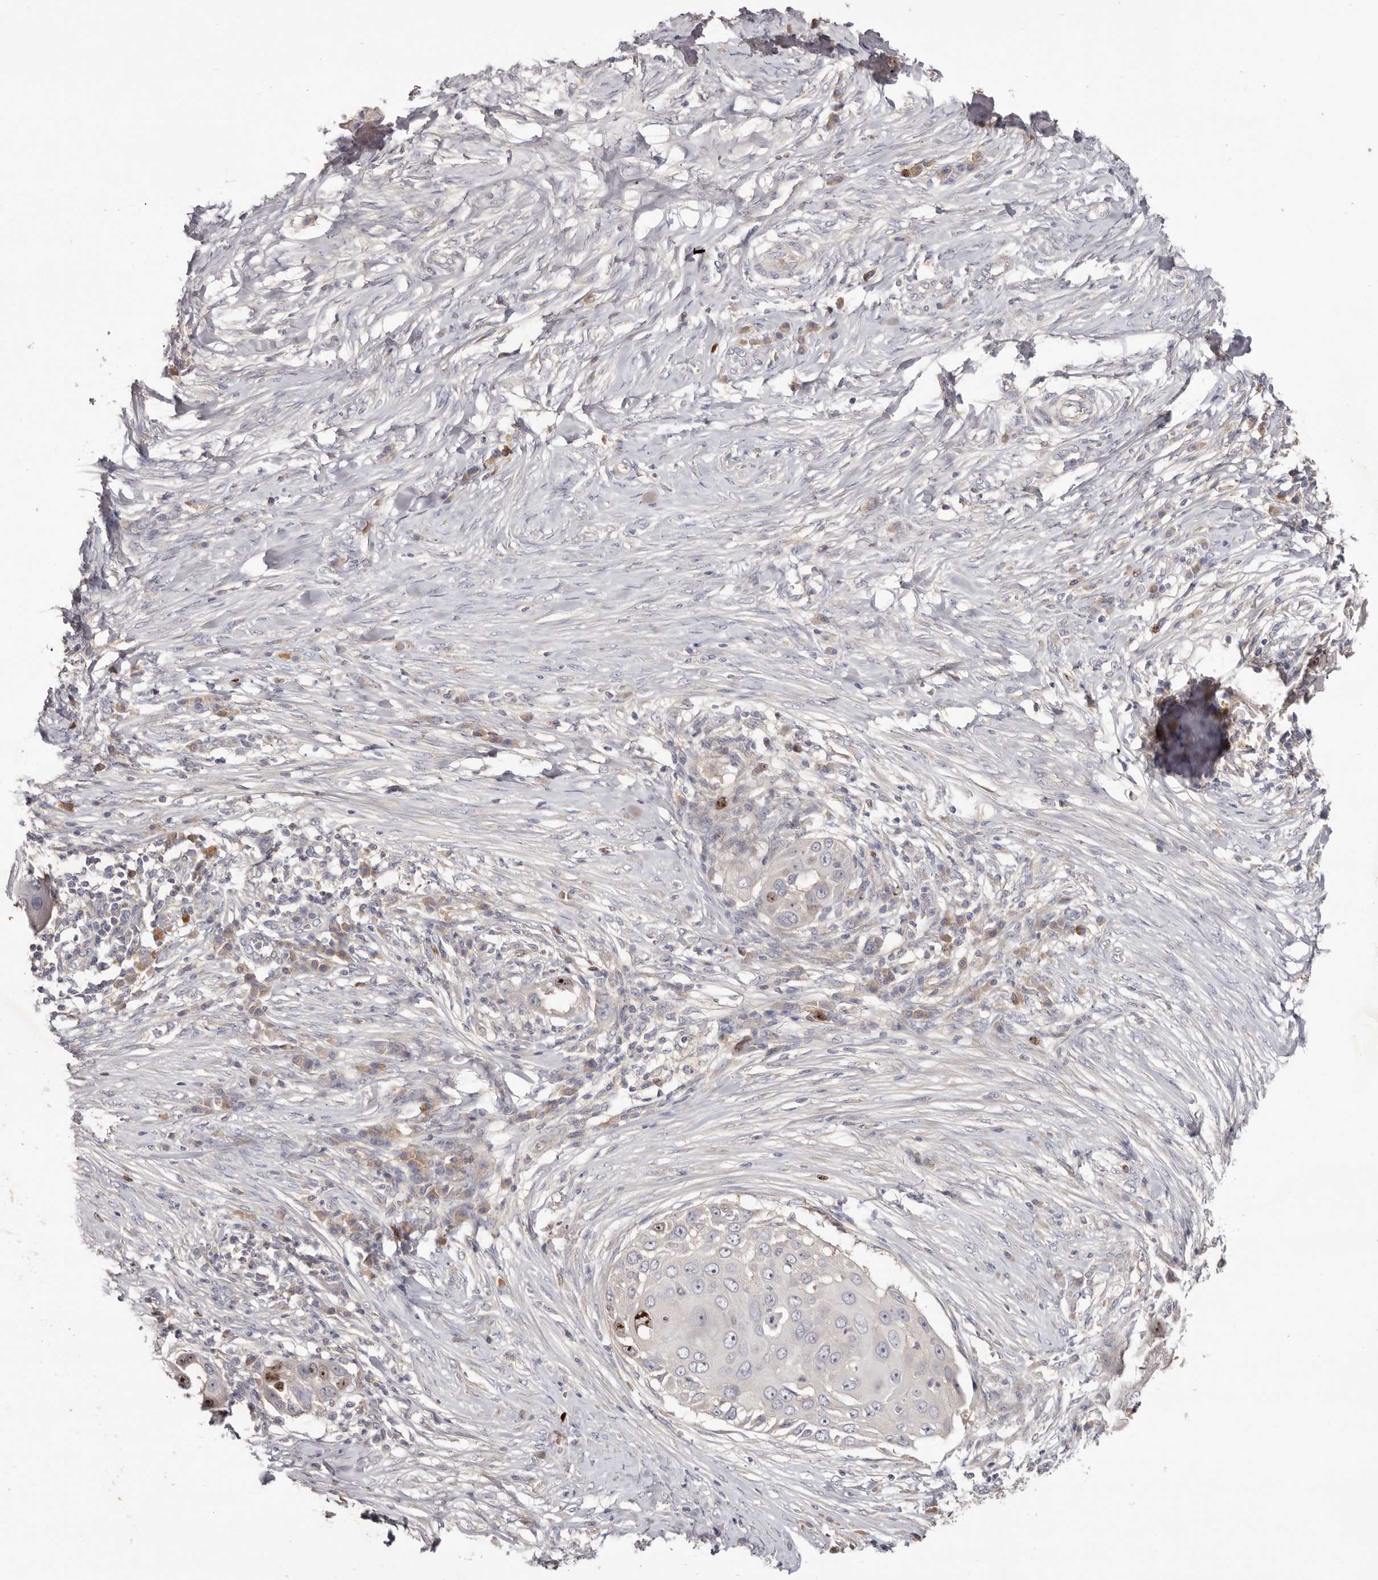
{"staining": {"intensity": "moderate", "quantity": "<25%", "location": "nuclear"}, "tissue": "skin cancer", "cell_type": "Tumor cells", "image_type": "cancer", "snomed": [{"axis": "morphology", "description": "Squamous cell carcinoma, NOS"}, {"axis": "topography", "description": "Skin"}], "caption": "Brown immunohistochemical staining in human skin cancer (squamous cell carcinoma) shows moderate nuclear staining in about <25% of tumor cells.", "gene": "CCDC190", "patient": {"sex": "female", "age": 44}}